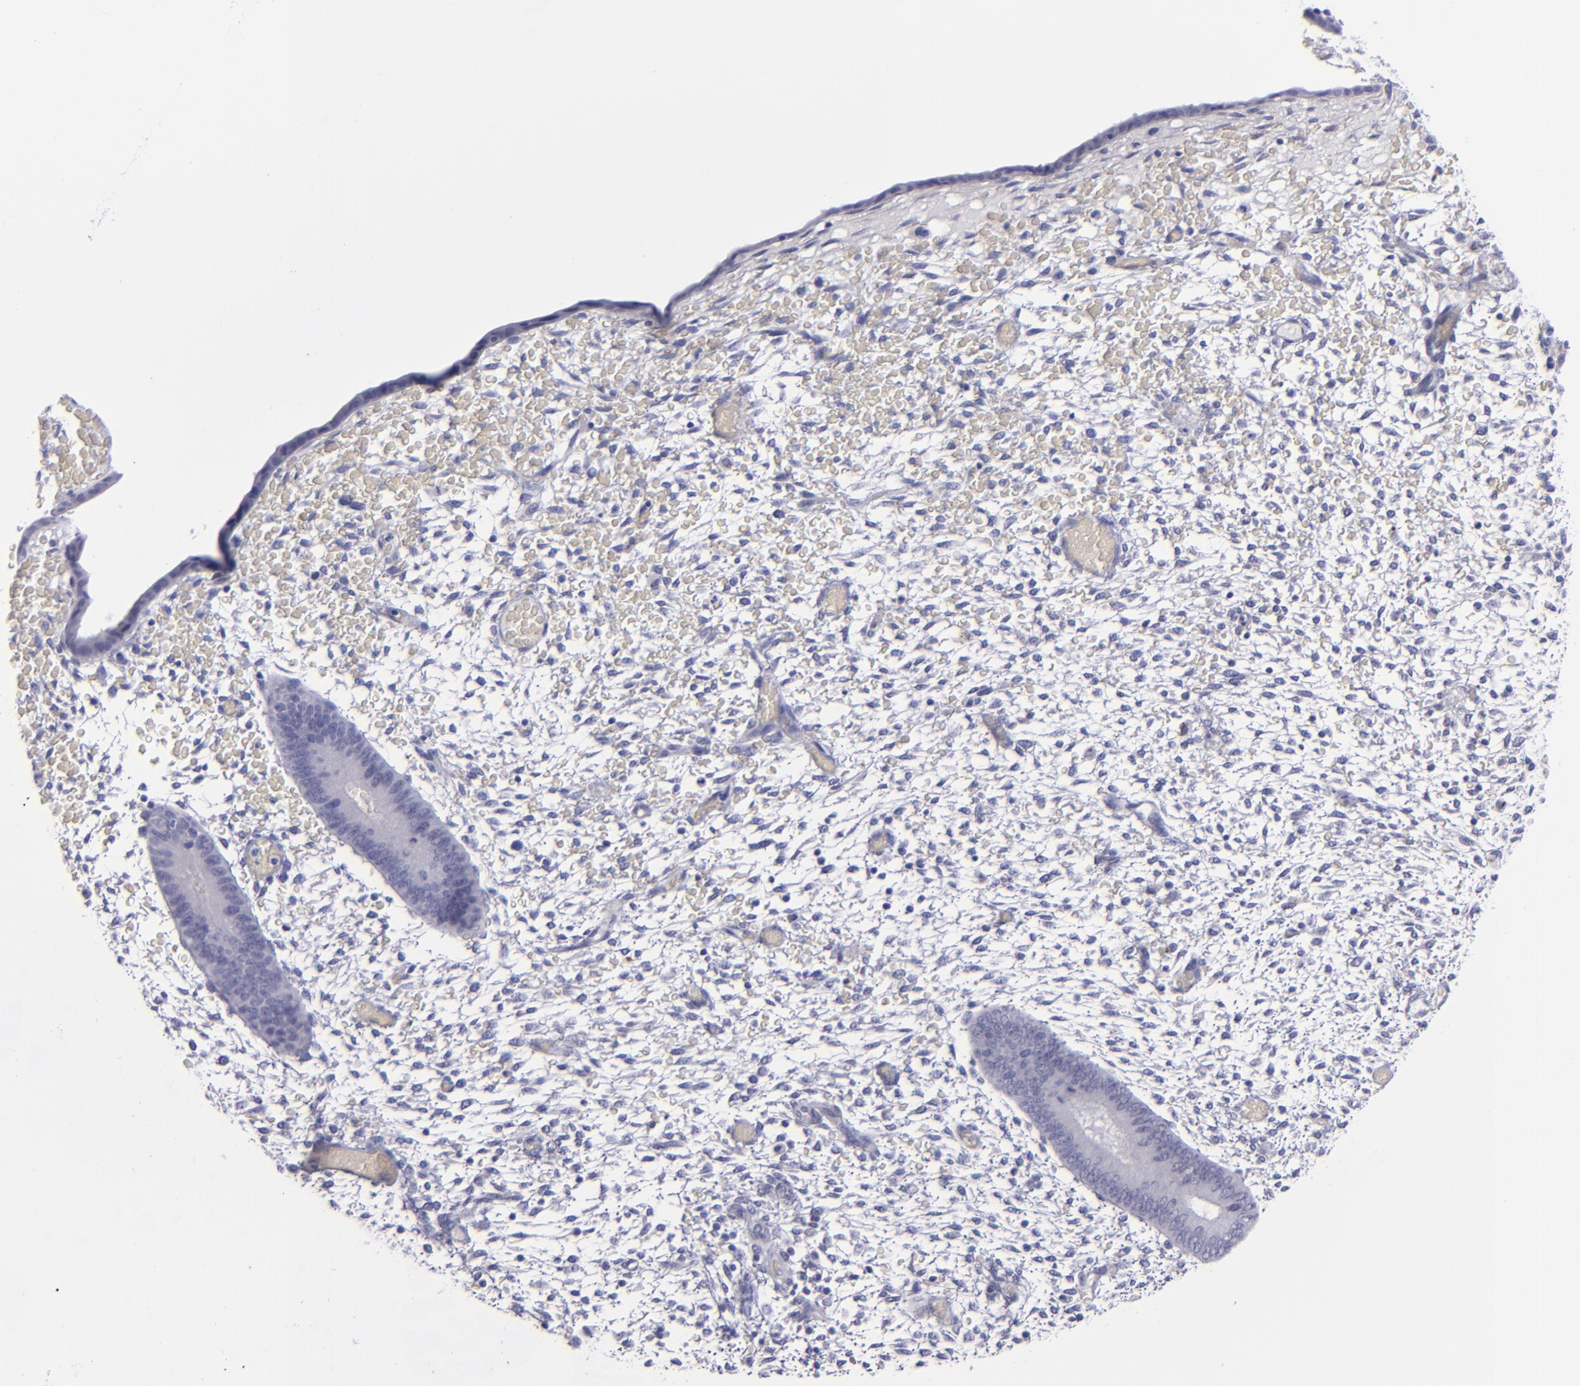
{"staining": {"intensity": "negative", "quantity": "none", "location": "none"}, "tissue": "endometrium", "cell_type": "Cells in endometrial stroma", "image_type": "normal", "snomed": [{"axis": "morphology", "description": "Normal tissue, NOS"}, {"axis": "topography", "description": "Endometrium"}], "caption": "Immunohistochemical staining of unremarkable human endometrium reveals no significant positivity in cells in endometrial stroma.", "gene": "CD22", "patient": {"sex": "female", "age": 42}}